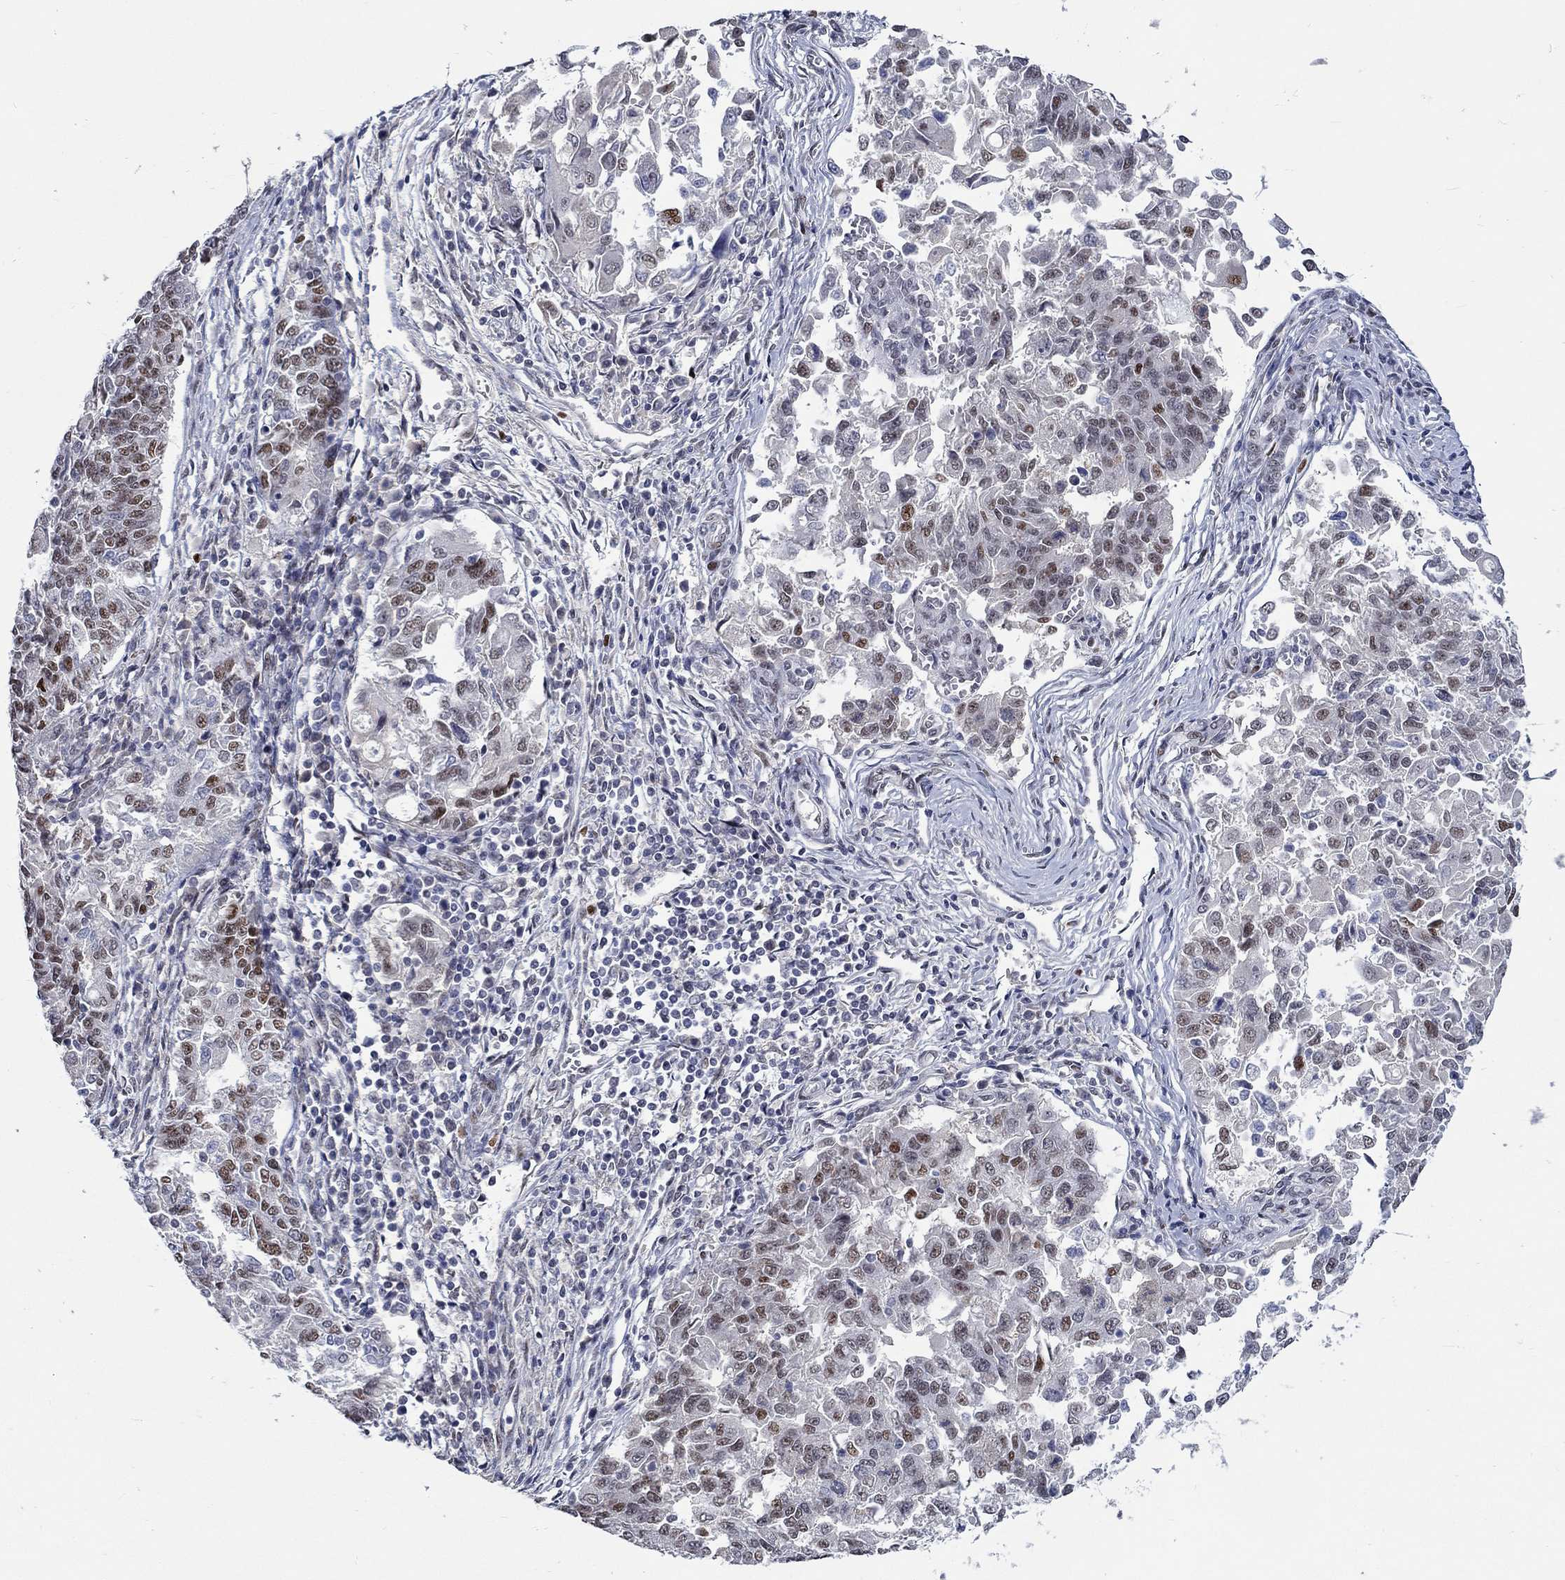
{"staining": {"intensity": "strong", "quantity": "<25%", "location": "nuclear"}, "tissue": "endometrial cancer", "cell_type": "Tumor cells", "image_type": "cancer", "snomed": [{"axis": "morphology", "description": "Adenocarcinoma, NOS"}, {"axis": "topography", "description": "Endometrium"}], "caption": "Immunohistochemical staining of endometrial adenocarcinoma reveals medium levels of strong nuclear protein positivity in about <25% of tumor cells. Ihc stains the protein of interest in brown and the nuclei are stained blue.", "gene": "GATA2", "patient": {"sex": "female", "age": 43}}